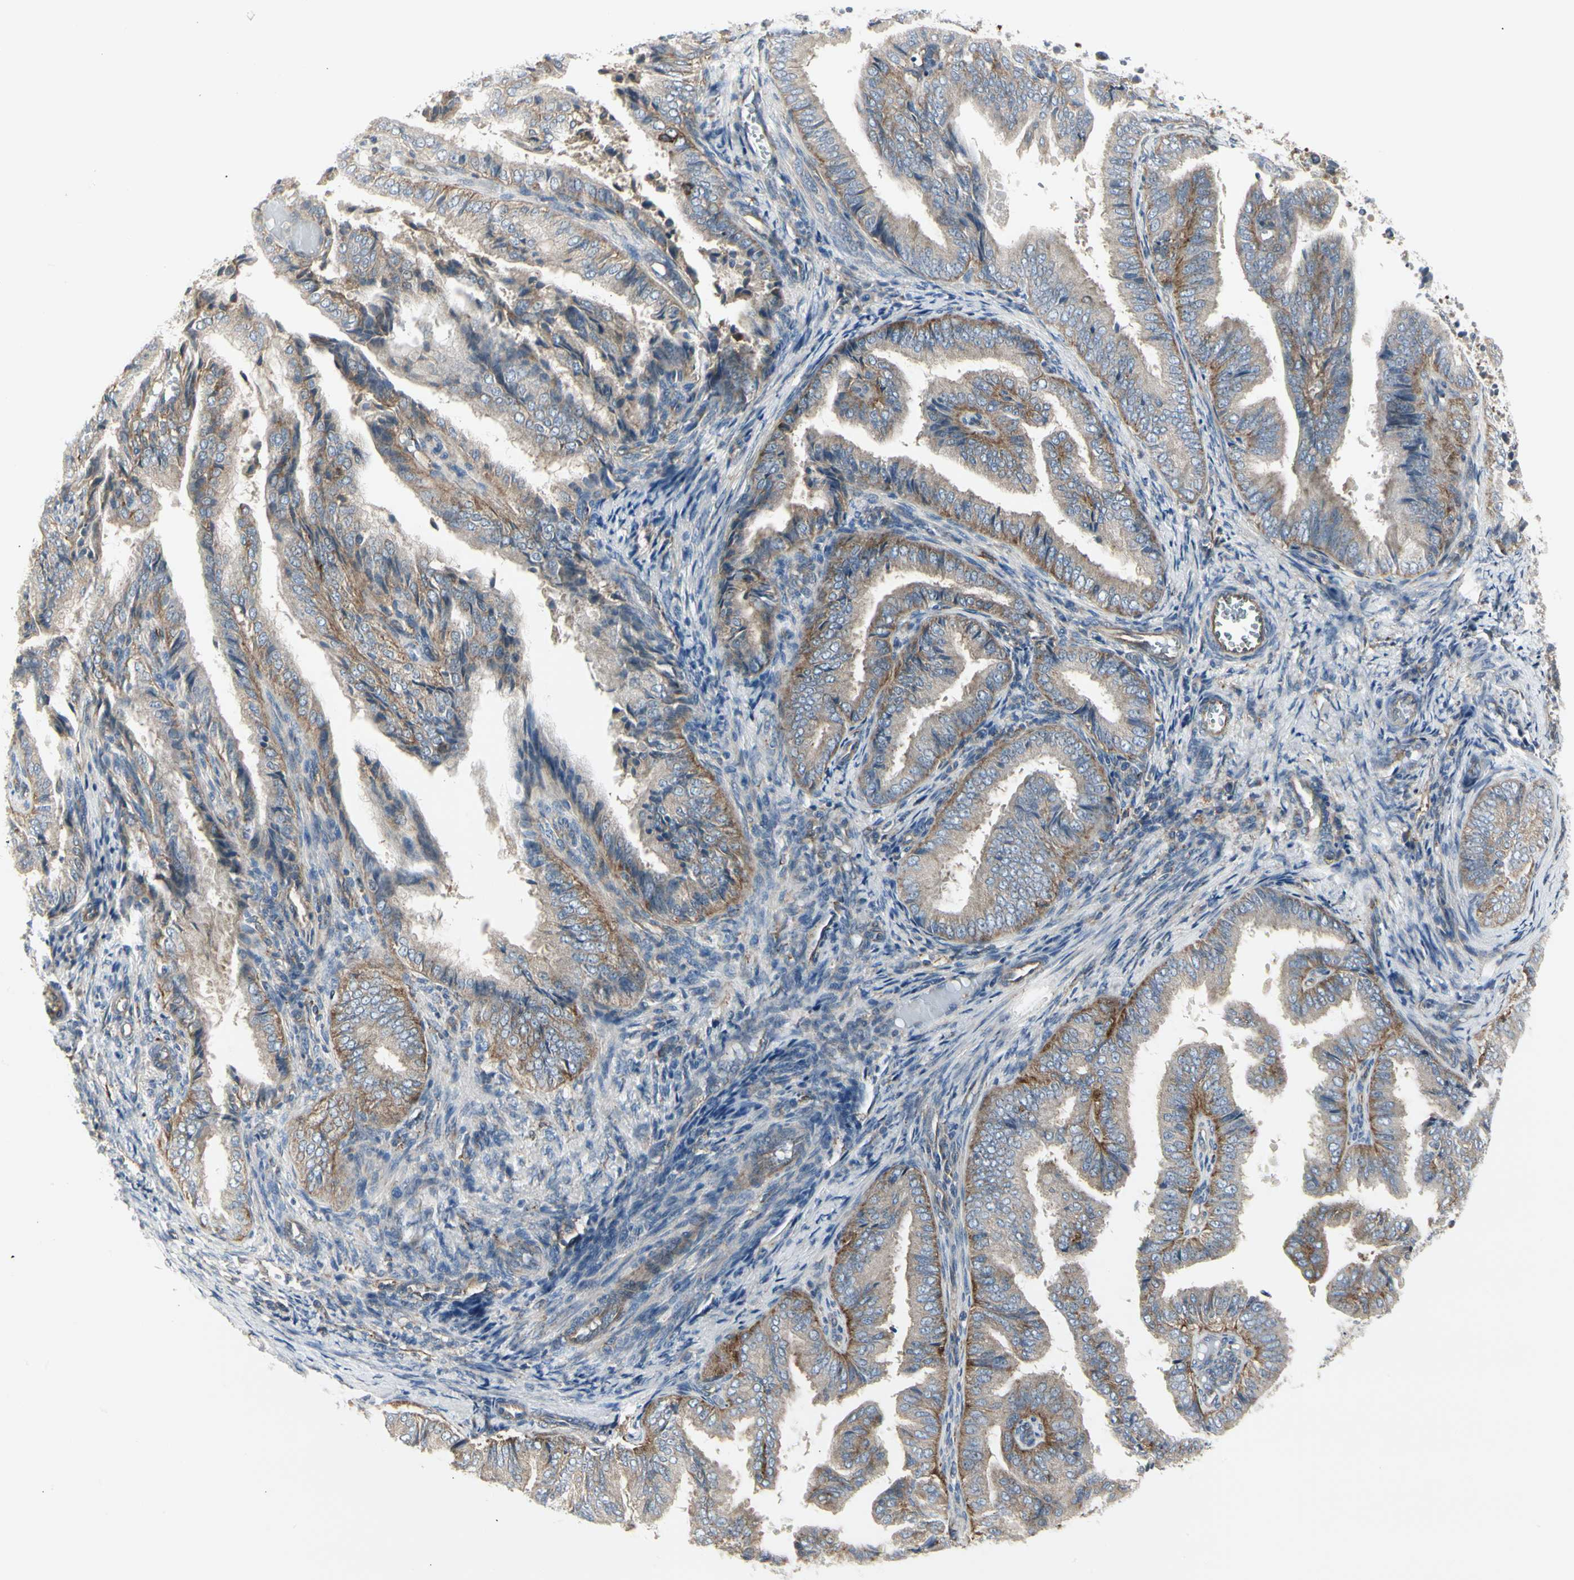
{"staining": {"intensity": "moderate", "quantity": "25%-75%", "location": "cytoplasmic/membranous"}, "tissue": "endometrial cancer", "cell_type": "Tumor cells", "image_type": "cancer", "snomed": [{"axis": "morphology", "description": "Adenocarcinoma, NOS"}, {"axis": "topography", "description": "Endometrium"}], "caption": "Approximately 25%-75% of tumor cells in human adenocarcinoma (endometrial) show moderate cytoplasmic/membranous protein positivity as visualized by brown immunohistochemical staining.", "gene": "ATP6V1B2", "patient": {"sex": "female", "age": 58}}